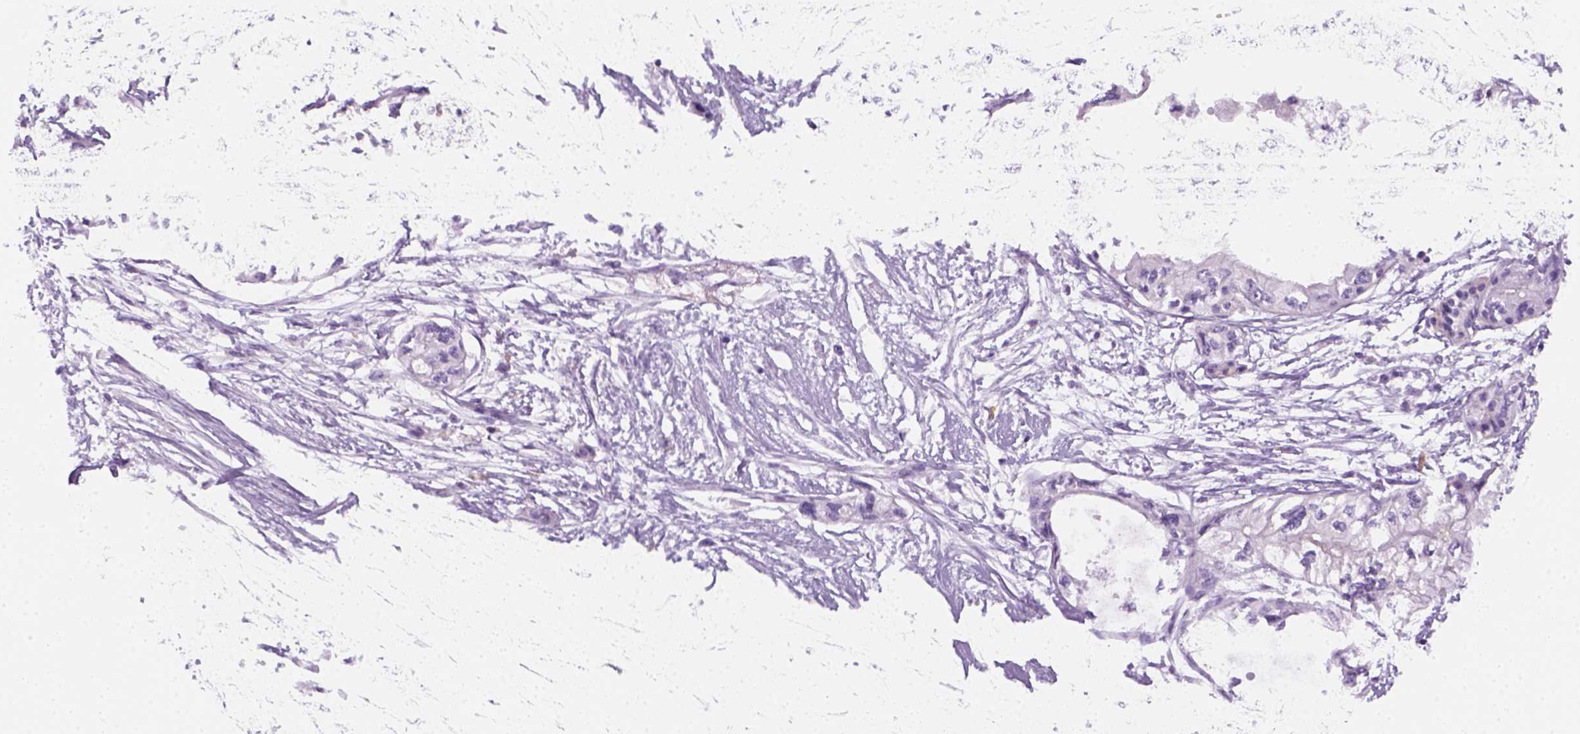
{"staining": {"intensity": "negative", "quantity": "none", "location": "none"}, "tissue": "pancreatic cancer", "cell_type": "Tumor cells", "image_type": "cancer", "snomed": [{"axis": "morphology", "description": "Adenocarcinoma, NOS"}, {"axis": "topography", "description": "Pancreas"}], "caption": "Immunohistochemistry micrograph of adenocarcinoma (pancreatic) stained for a protein (brown), which exhibits no positivity in tumor cells.", "gene": "AQP3", "patient": {"sex": "female", "age": 76}}